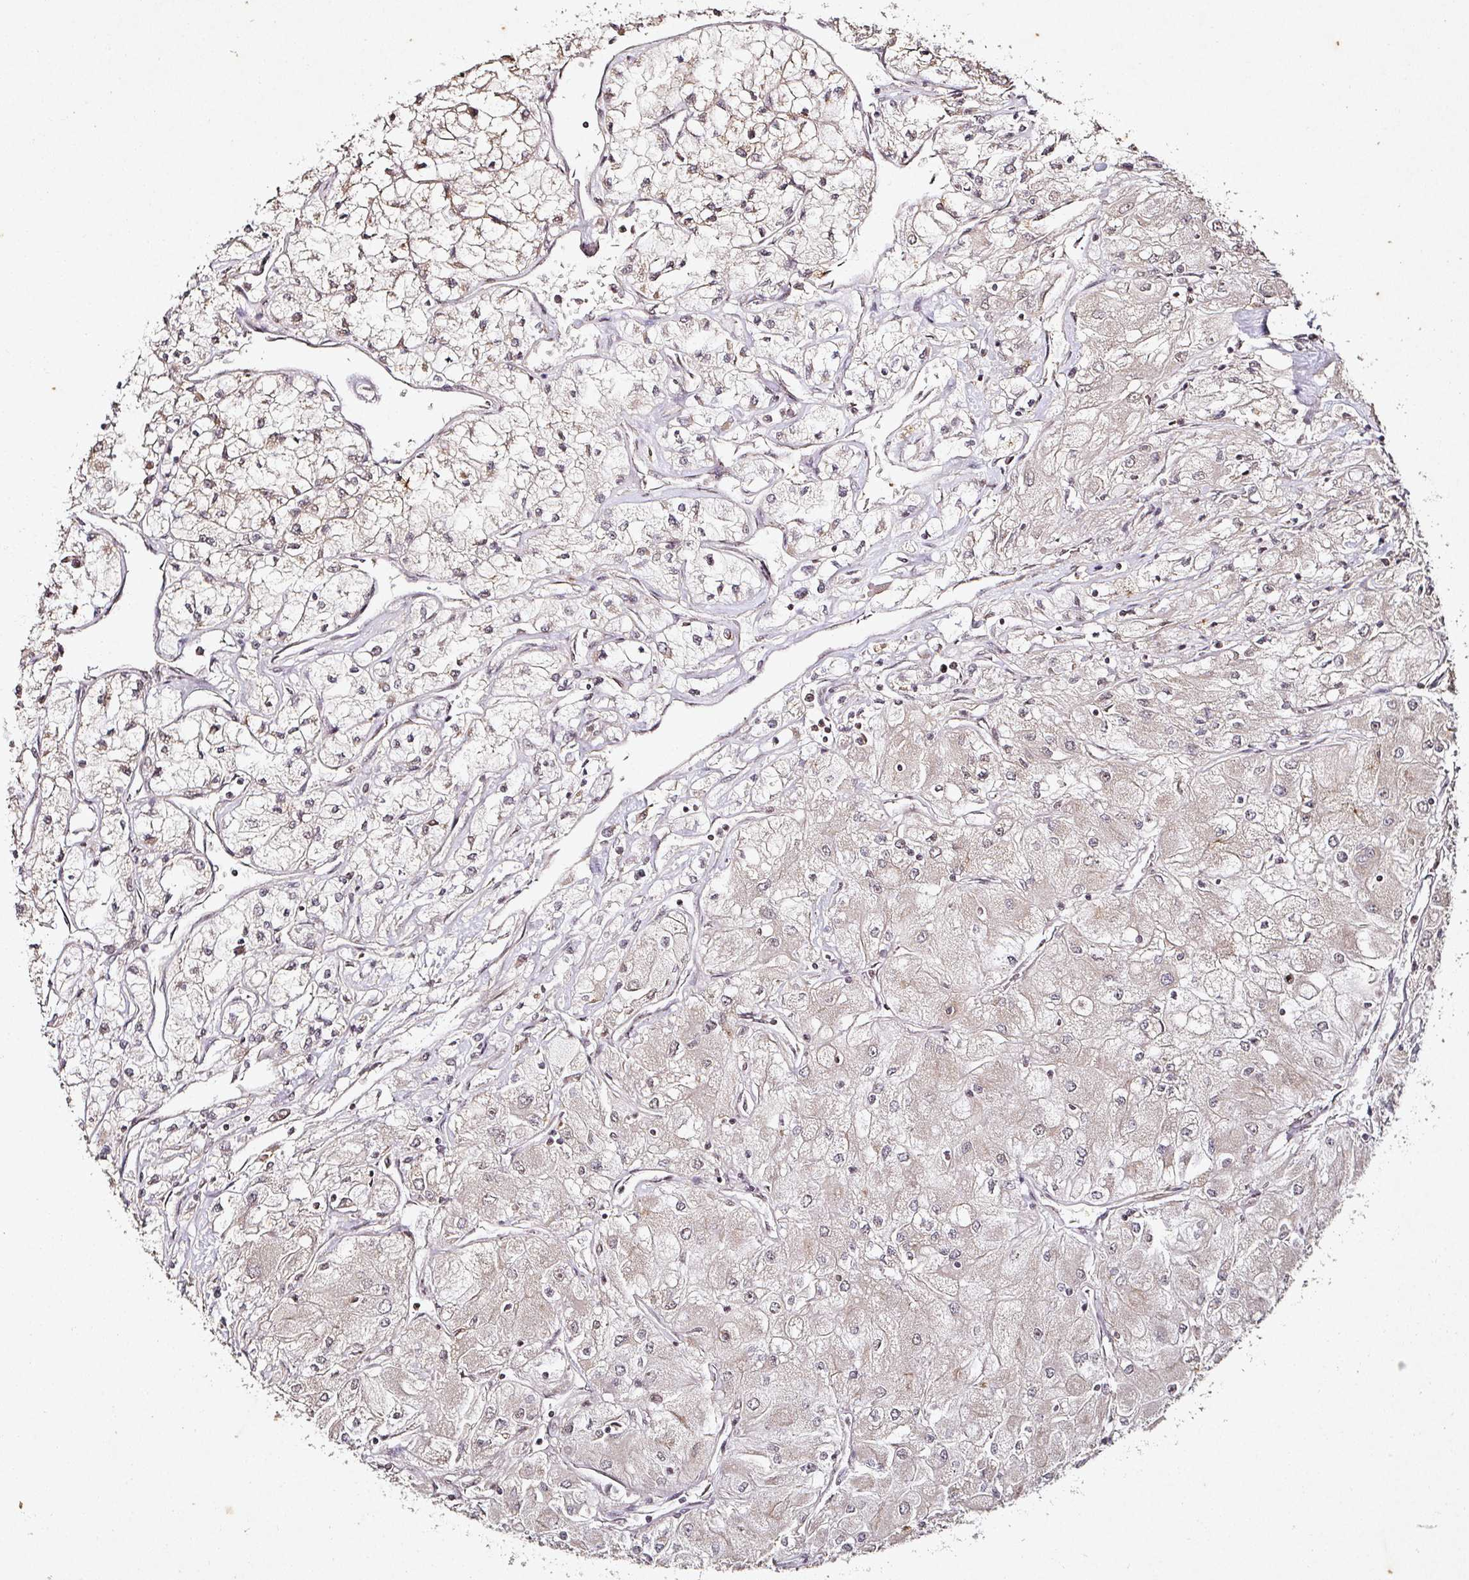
{"staining": {"intensity": "weak", "quantity": "25%-75%", "location": "cytoplasmic/membranous"}, "tissue": "renal cancer", "cell_type": "Tumor cells", "image_type": "cancer", "snomed": [{"axis": "morphology", "description": "Adenocarcinoma, NOS"}, {"axis": "topography", "description": "Kidney"}], "caption": "Weak cytoplasmic/membranous positivity for a protein is present in about 25%-75% of tumor cells of adenocarcinoma (renal) using IHC.", "gene": "CAPN5", "patient": {"sex": "male", "age": 80}}